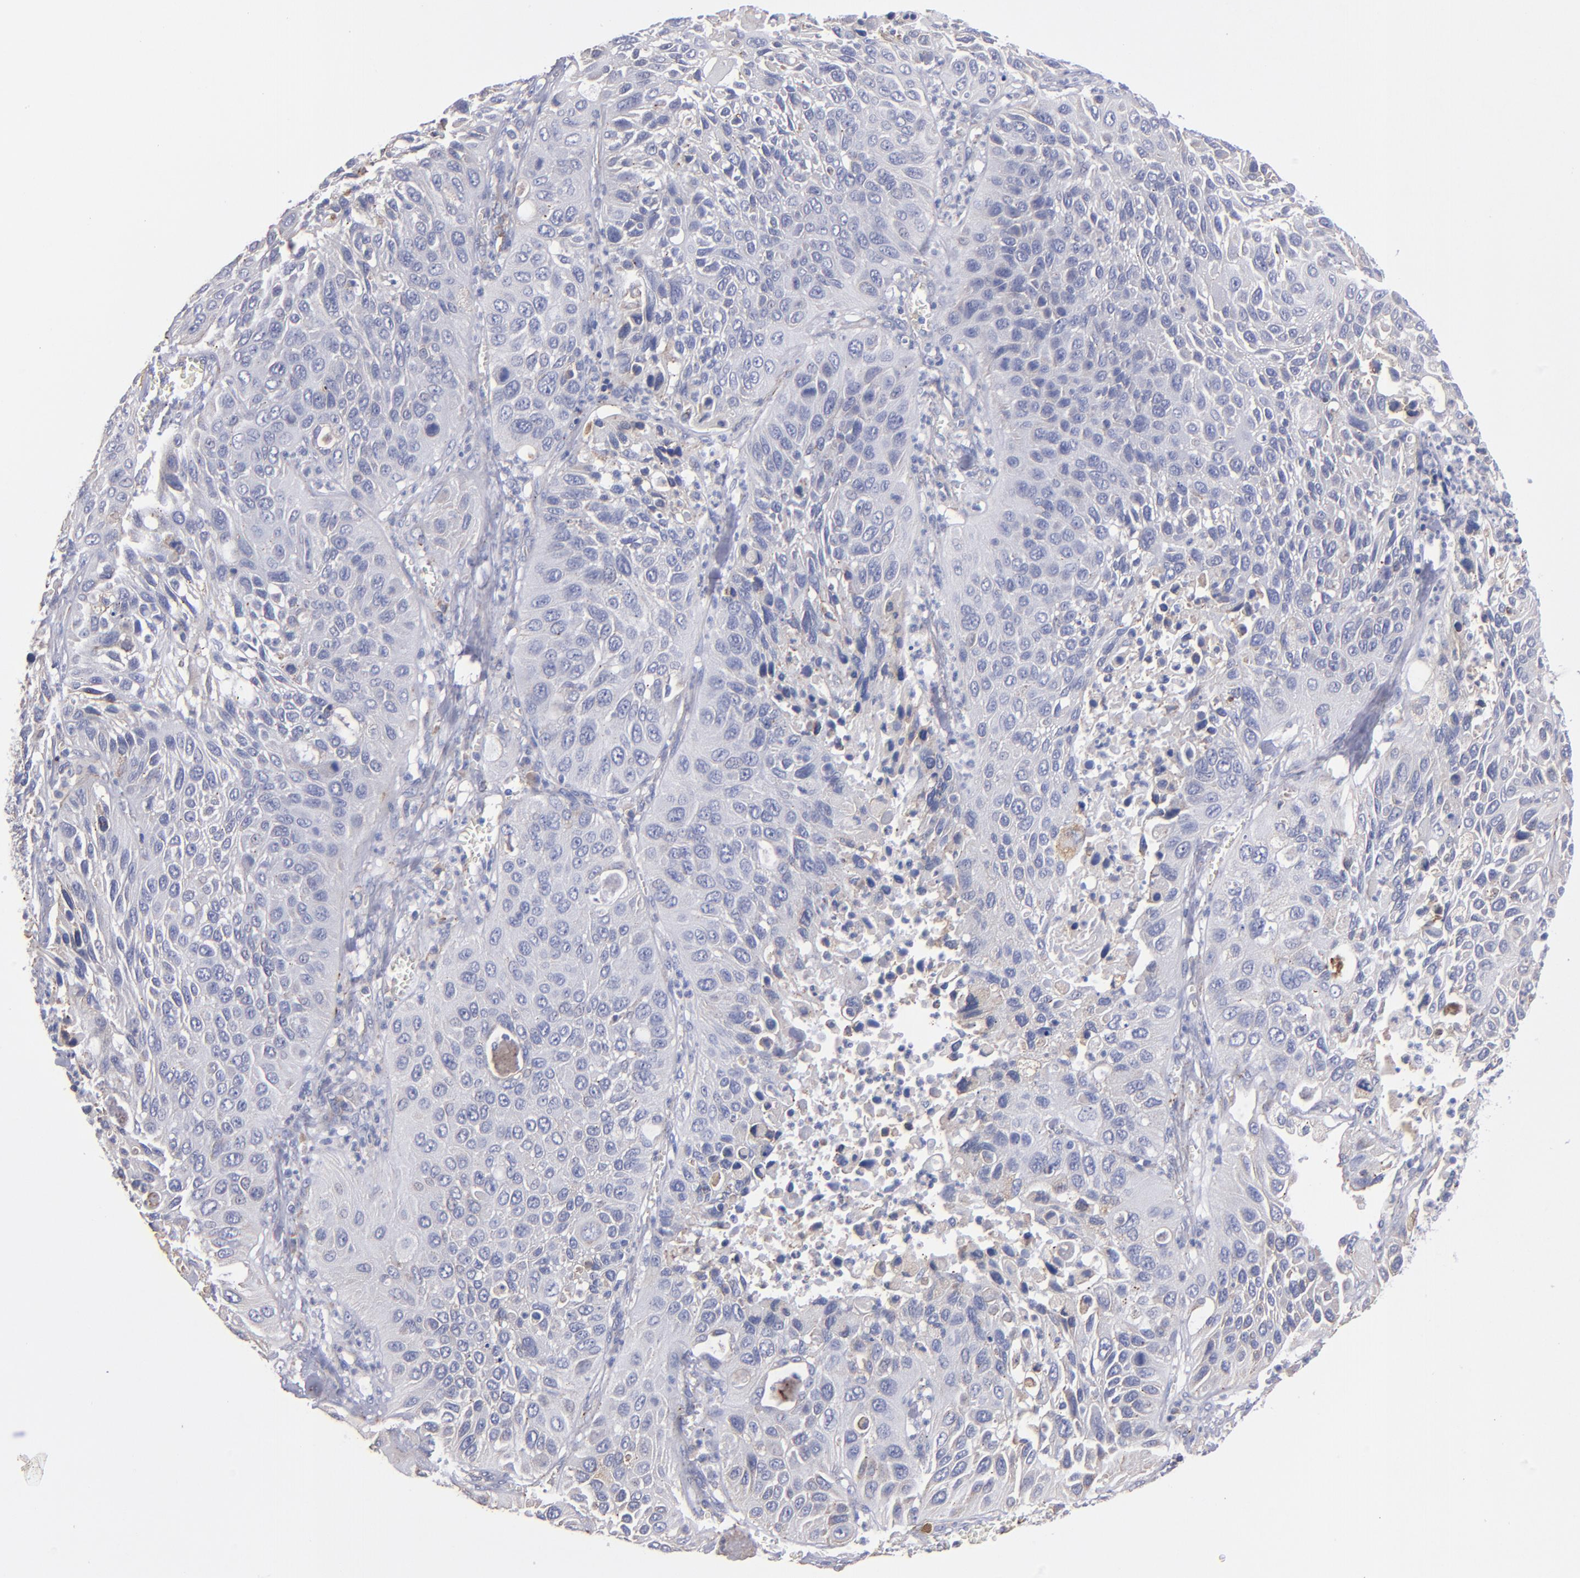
{"staining": {"intensity": "negative", "quantity": "none", "location": "none"}, "tissue": "lung cancer", "cell_type": "Tumor cells", "image_type": "cancer", "snomed": [{"axis": "morphology", "description": "Squamous cell carcinoma, NOS"}, {"axis": "topography", "description": "Lung"}], "caption": "Immunohistochemistry (IHC) photomicrograph of human lung cancer stained for a protein (brown), which shows no staining in tumor cells.", "gene": "MFGE8", "patient": {"sex": "female", "age": 76}}